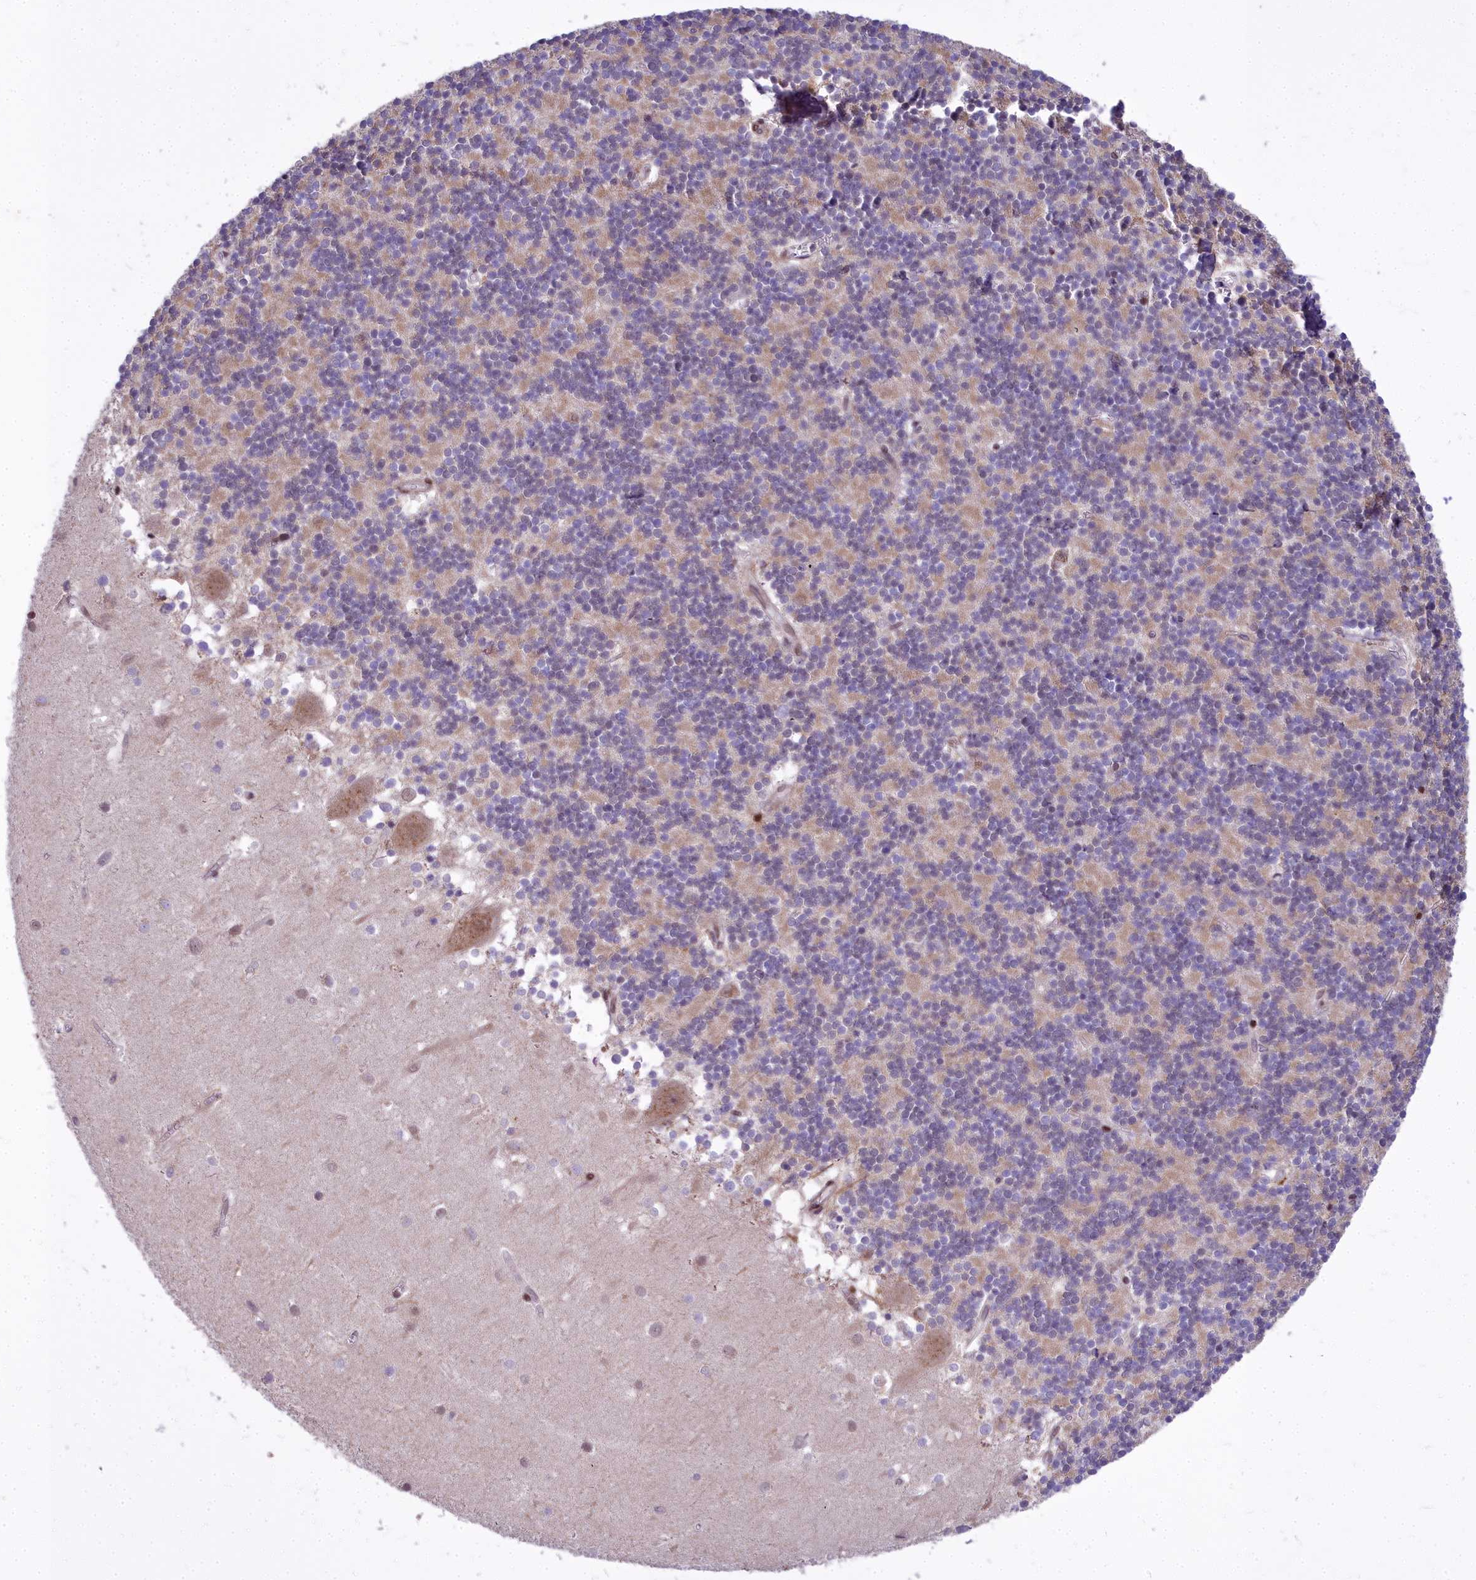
{"staining": {"intensity": "moderate", "quantity": "25%-75%", "location": "cytoplasmic/membranous"}, "tissue": "cerebellum", "cell_type": "Cells in granular layer", "image_type": "normal", "snomed": [{"axis": "morphology", "description": "Normal tissue, NOS"}, {"axis": "topography", "description": "Cerebellum"}], "caption": "Immunohistochemical staining of normal cerebellum shows moderate cytoplasmic/membranous protein staining in about 25%-75% of cells in granular layer.", "gene": "ABCB8", "patient": {"sex": "male", "age": 54}}